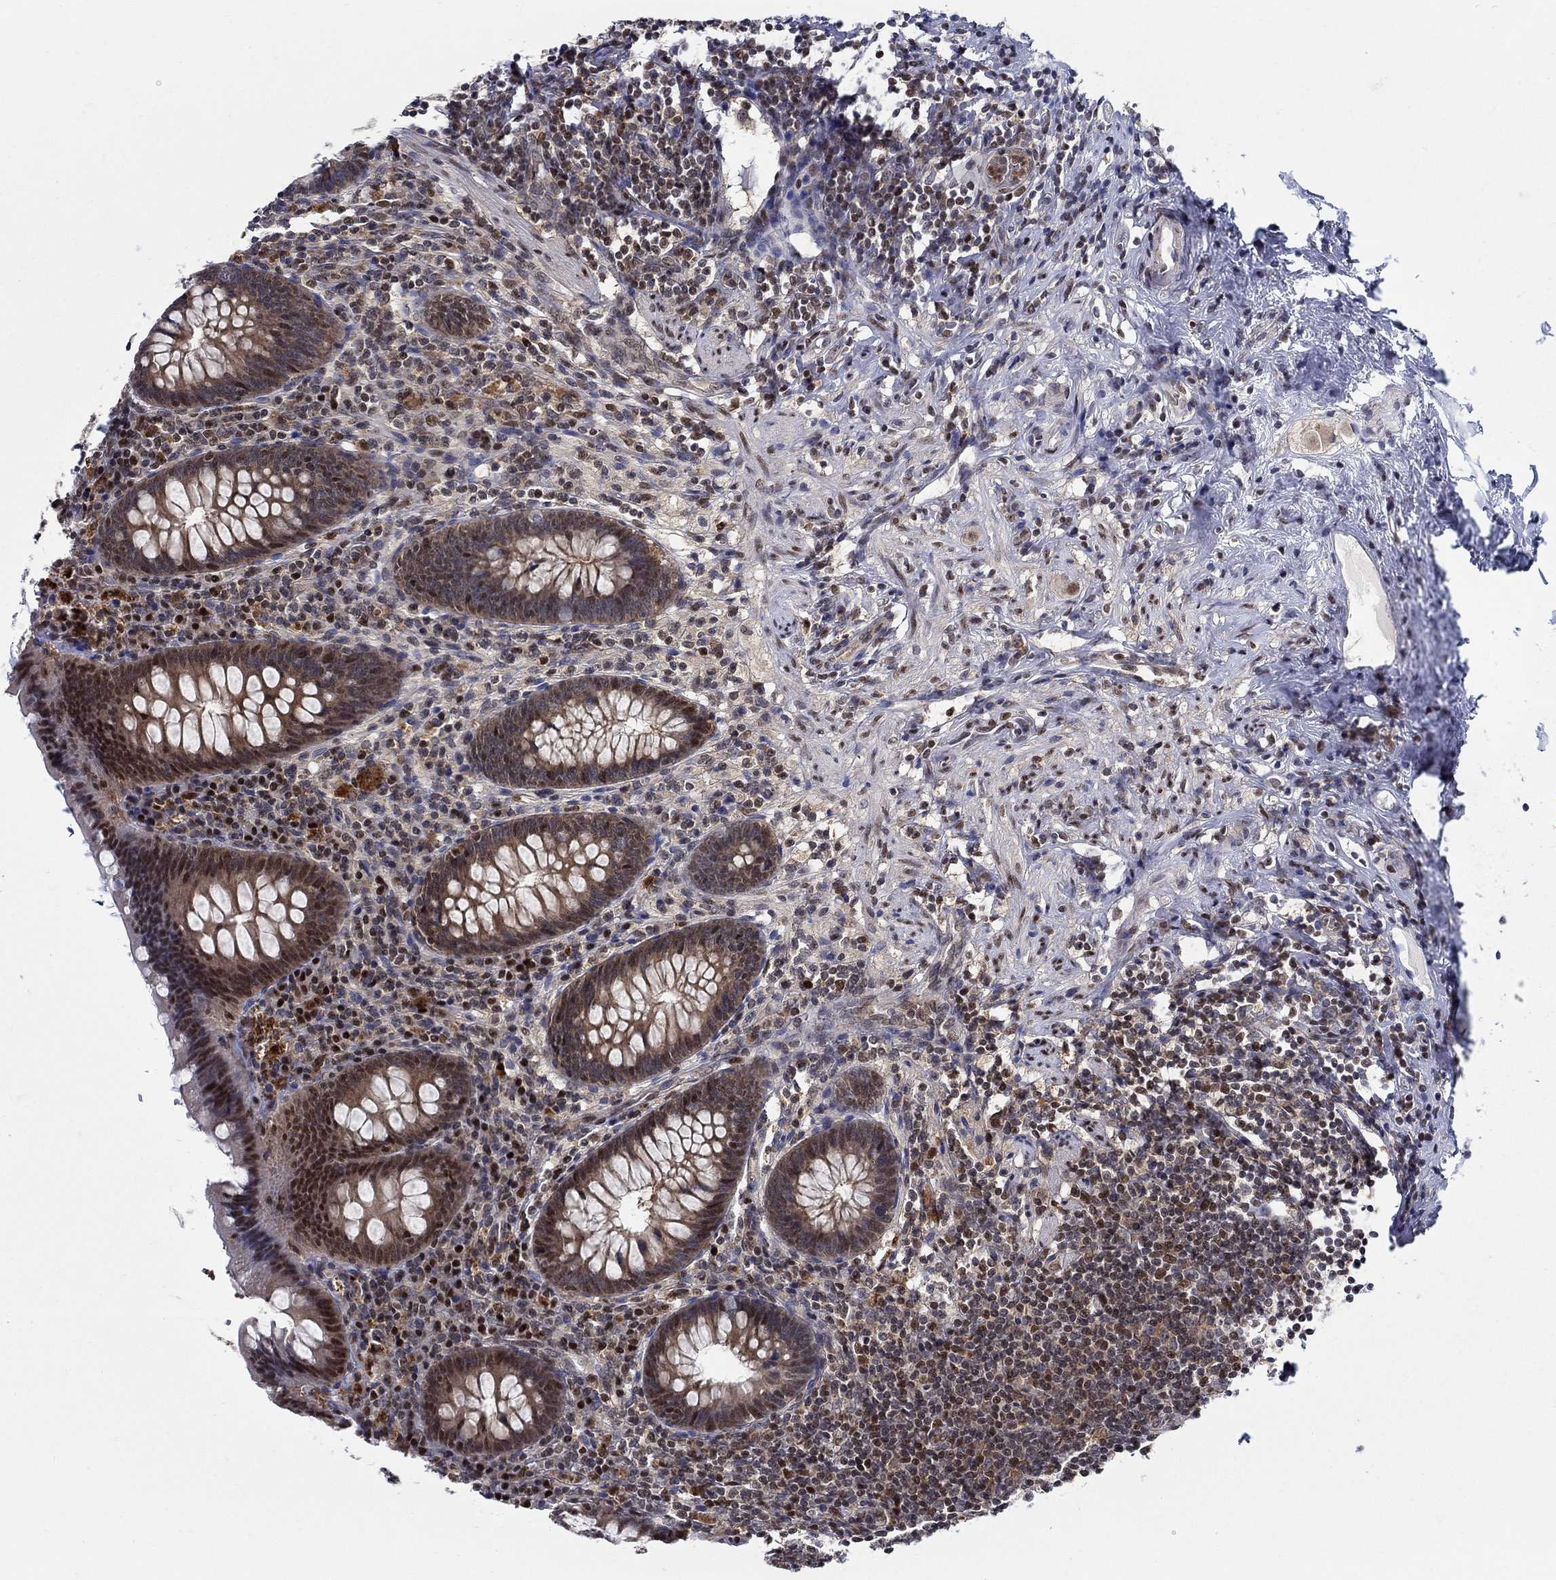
{"staining": {"intensity": "strong", "quantity": "<25%", "location": "nuclear"}, "tissue": "appendix", "cell_type": "Glandular cells", "image_type": "normal", "snomed": [{"axis": "morphology", "description": "Normal tissue, NOS"}, {"axis": "topography", "description": "Appendix"}], "caption": "A histopathology image of human appendix stained for a protein displays strong nuclear brown staining in glandular cells. (DAB IHC, brown staining for protein, blue staining for nuclei).", "gene": "ZNF594", "patient": {"sex": "male", "age": 47}}